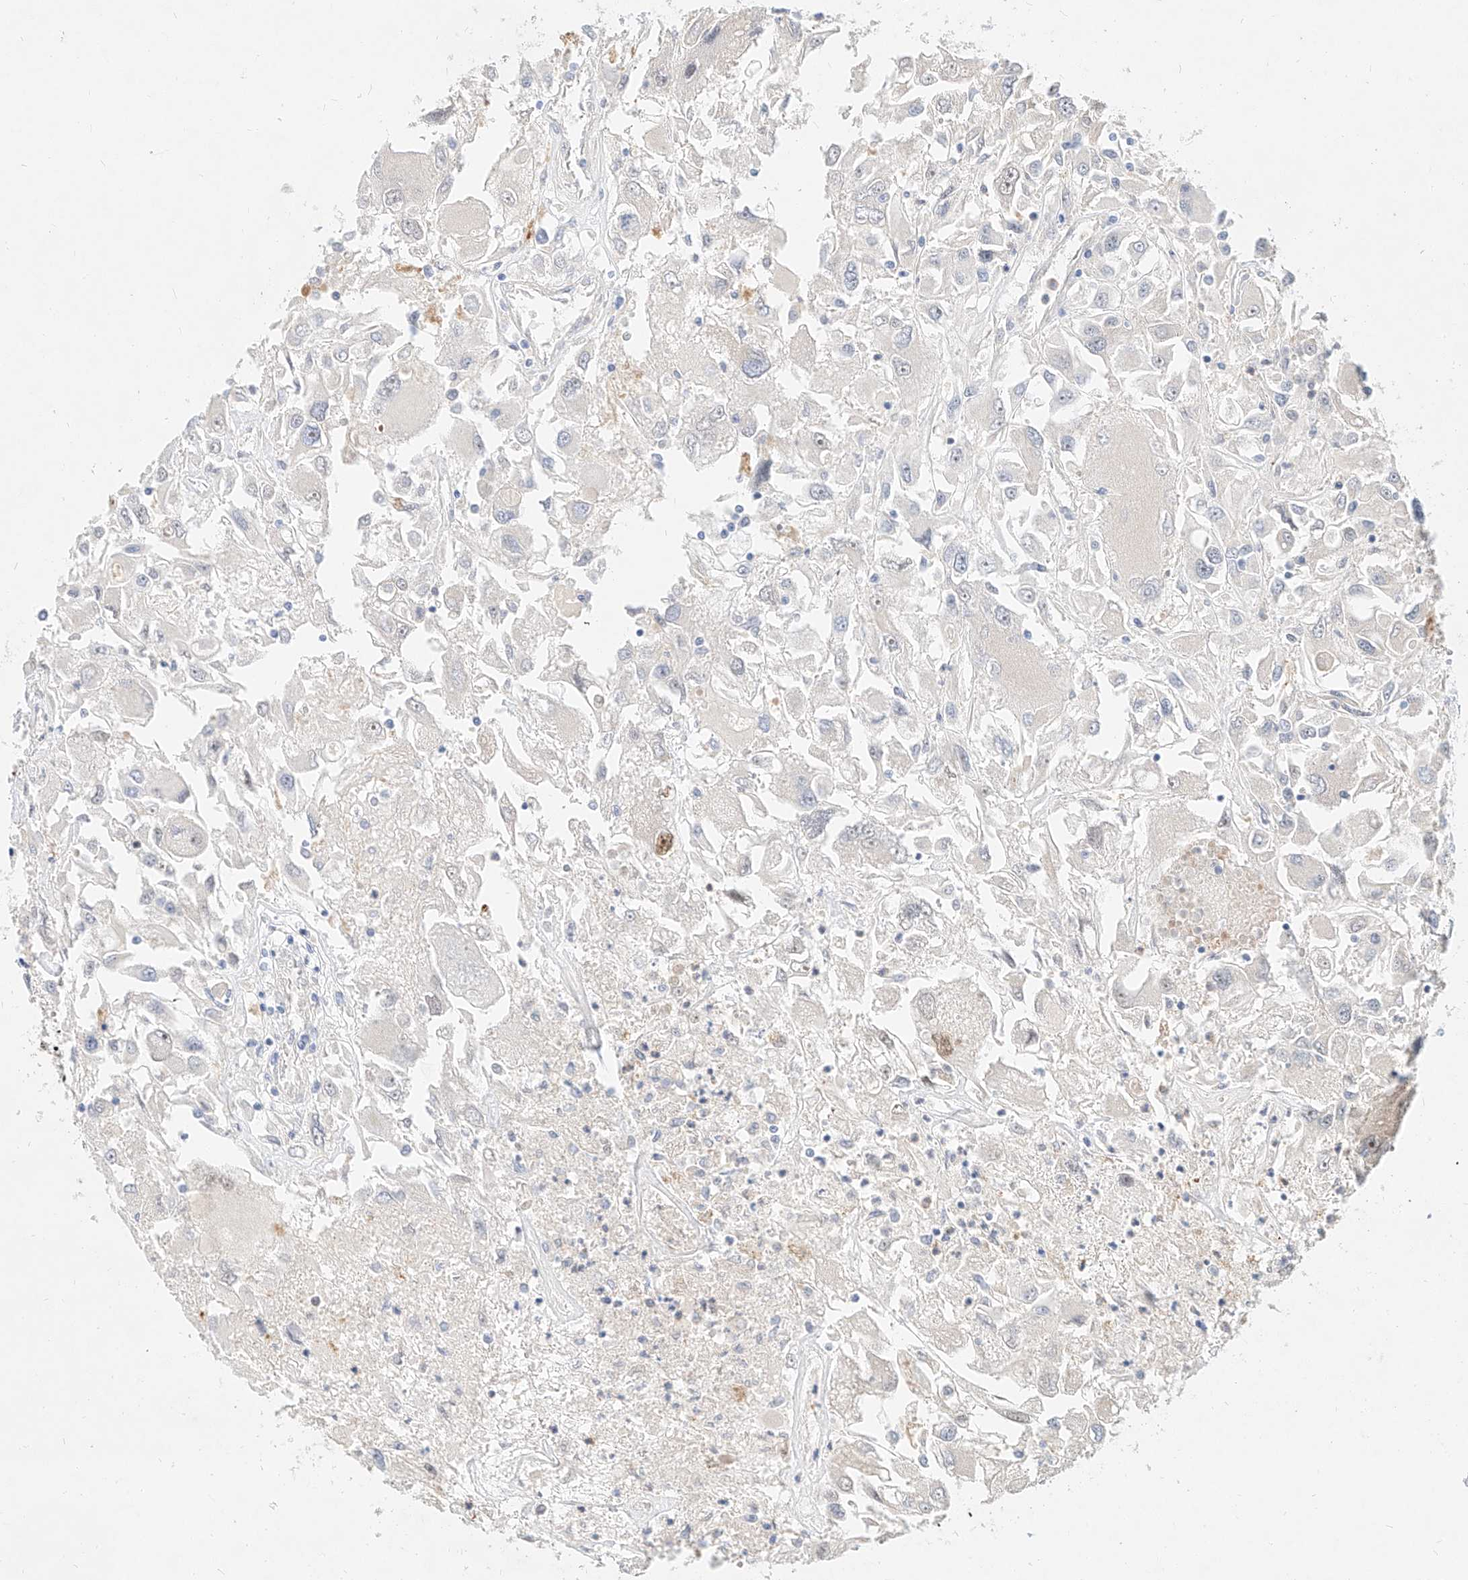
{"staining": {"intensity": "negative", "quantity": "none", "location": "none"}, "tissue": "renal cancer", "cell_type": "Tumor cells", "image_type": "cancer", "snomed": [{"axis": "morphology", "description": "Adenocarcinoma, NOS"}, {"axis": "topography", "description": "Kidney"}], "caption": "There is no significant expression in tumor cells of renal adenocarcinoma.", "gene": "CBX8", "patient": {"sex": "female", "age": 52}}